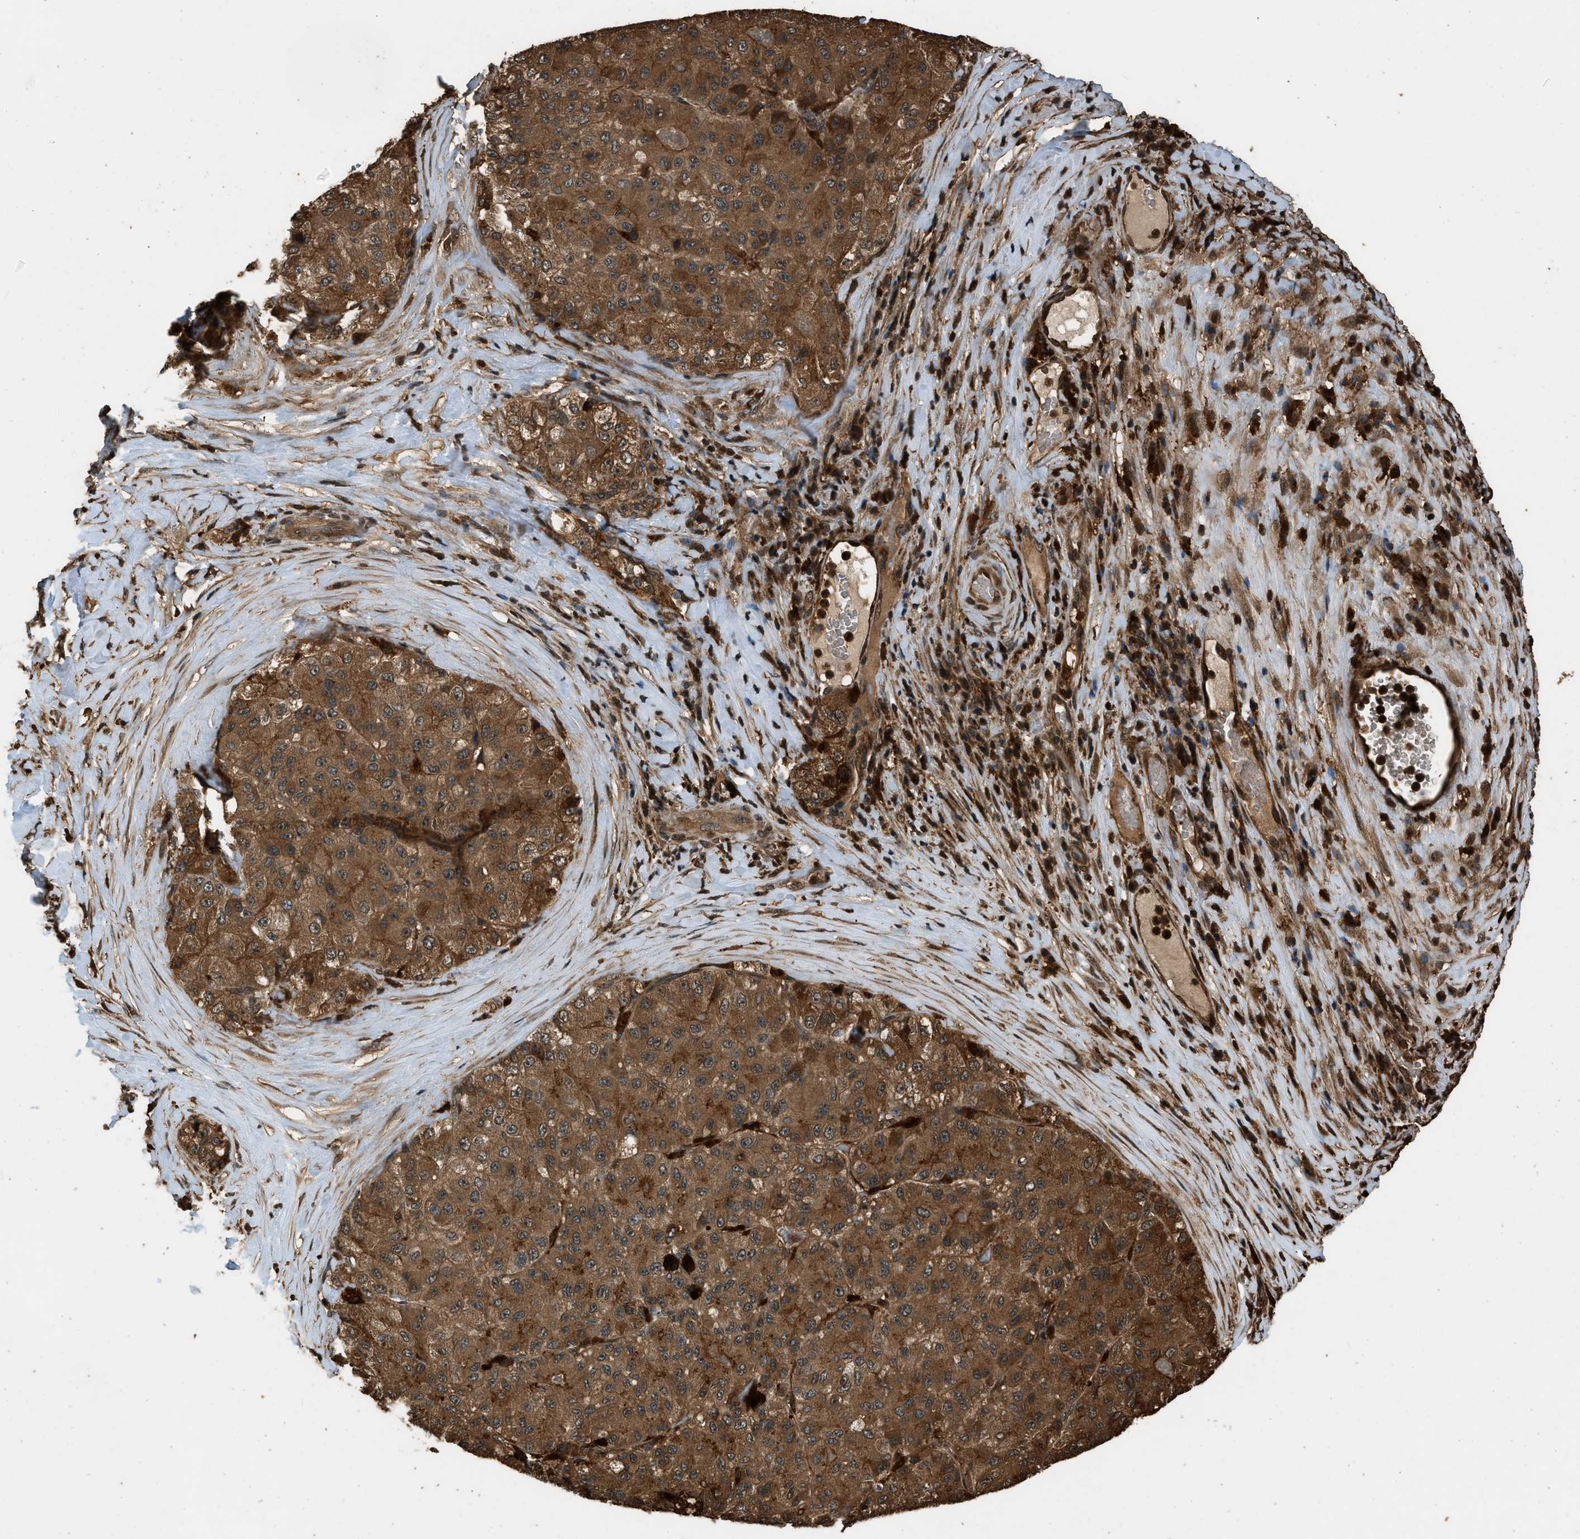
{"staining": {"intensity": "moderate", "quantity": ">75%", "location": "cytoplasmic/membranous"}, "tissue": "liver cancer", "cell_type": "Tumor cells", "image_type": "cancer", "snomed": [{"axis": "morphology", "description": "Carcinoma, Hepatocellular, NOS"}, {"axis": "topography", "description": "Liver"}], "caption": "High-magnification brightfield microscopy of hepatocellular carcinoma (liver) stained with DAB (3,3'-diaminobenzidine) (brown) and counterstained with hematoxylin (blue). tumor cells exhibit moderate cytoplasmic/membranous expression is seen in approximately>75% of cells.", "gene": "RAP2A", "patient": {"sex": "male", "age": 80}}